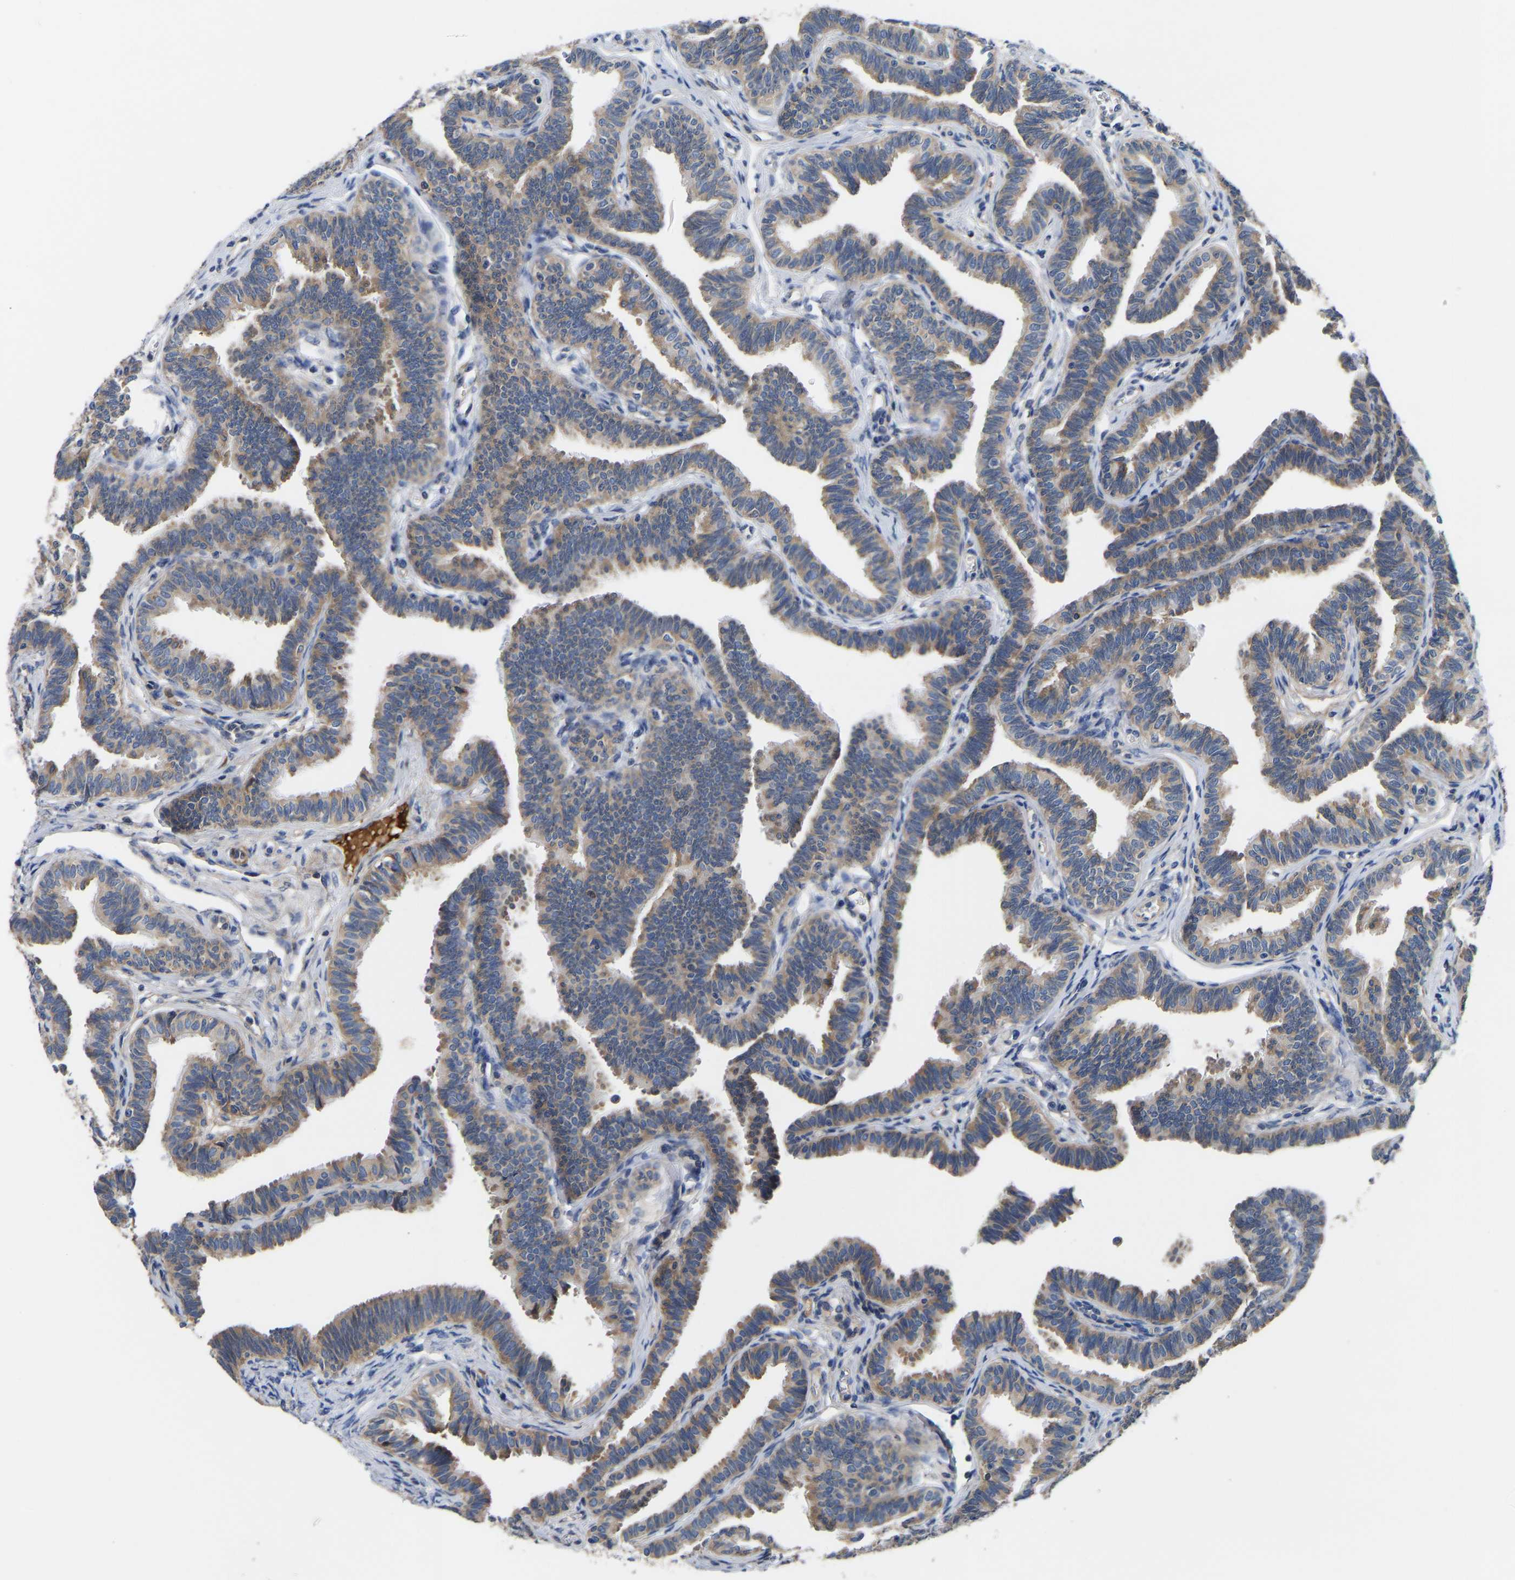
{"staining": {"intensity": "moderate", "quantity": ">75%", "location": "cytoplasmic/membranous"}, "tissue": "fallopian tube", "cell_type": "Glandular cells", "image_type": "normal", "snomed": [{"axis": "morphology", "description": "Normal tissue, NOS"}, {"axis": "topography", "description": "Fallopian tube"}, {"axis": "topography", "description": "Ovary"}], "caption": "Fallopian tube stained for a protein (brown) shows moderate cytoplasmic/membranous positive expression in approximately >75% of glandular cells.", "gene": "AIMP2", "patient": {"sex": "female", "age": 23}}